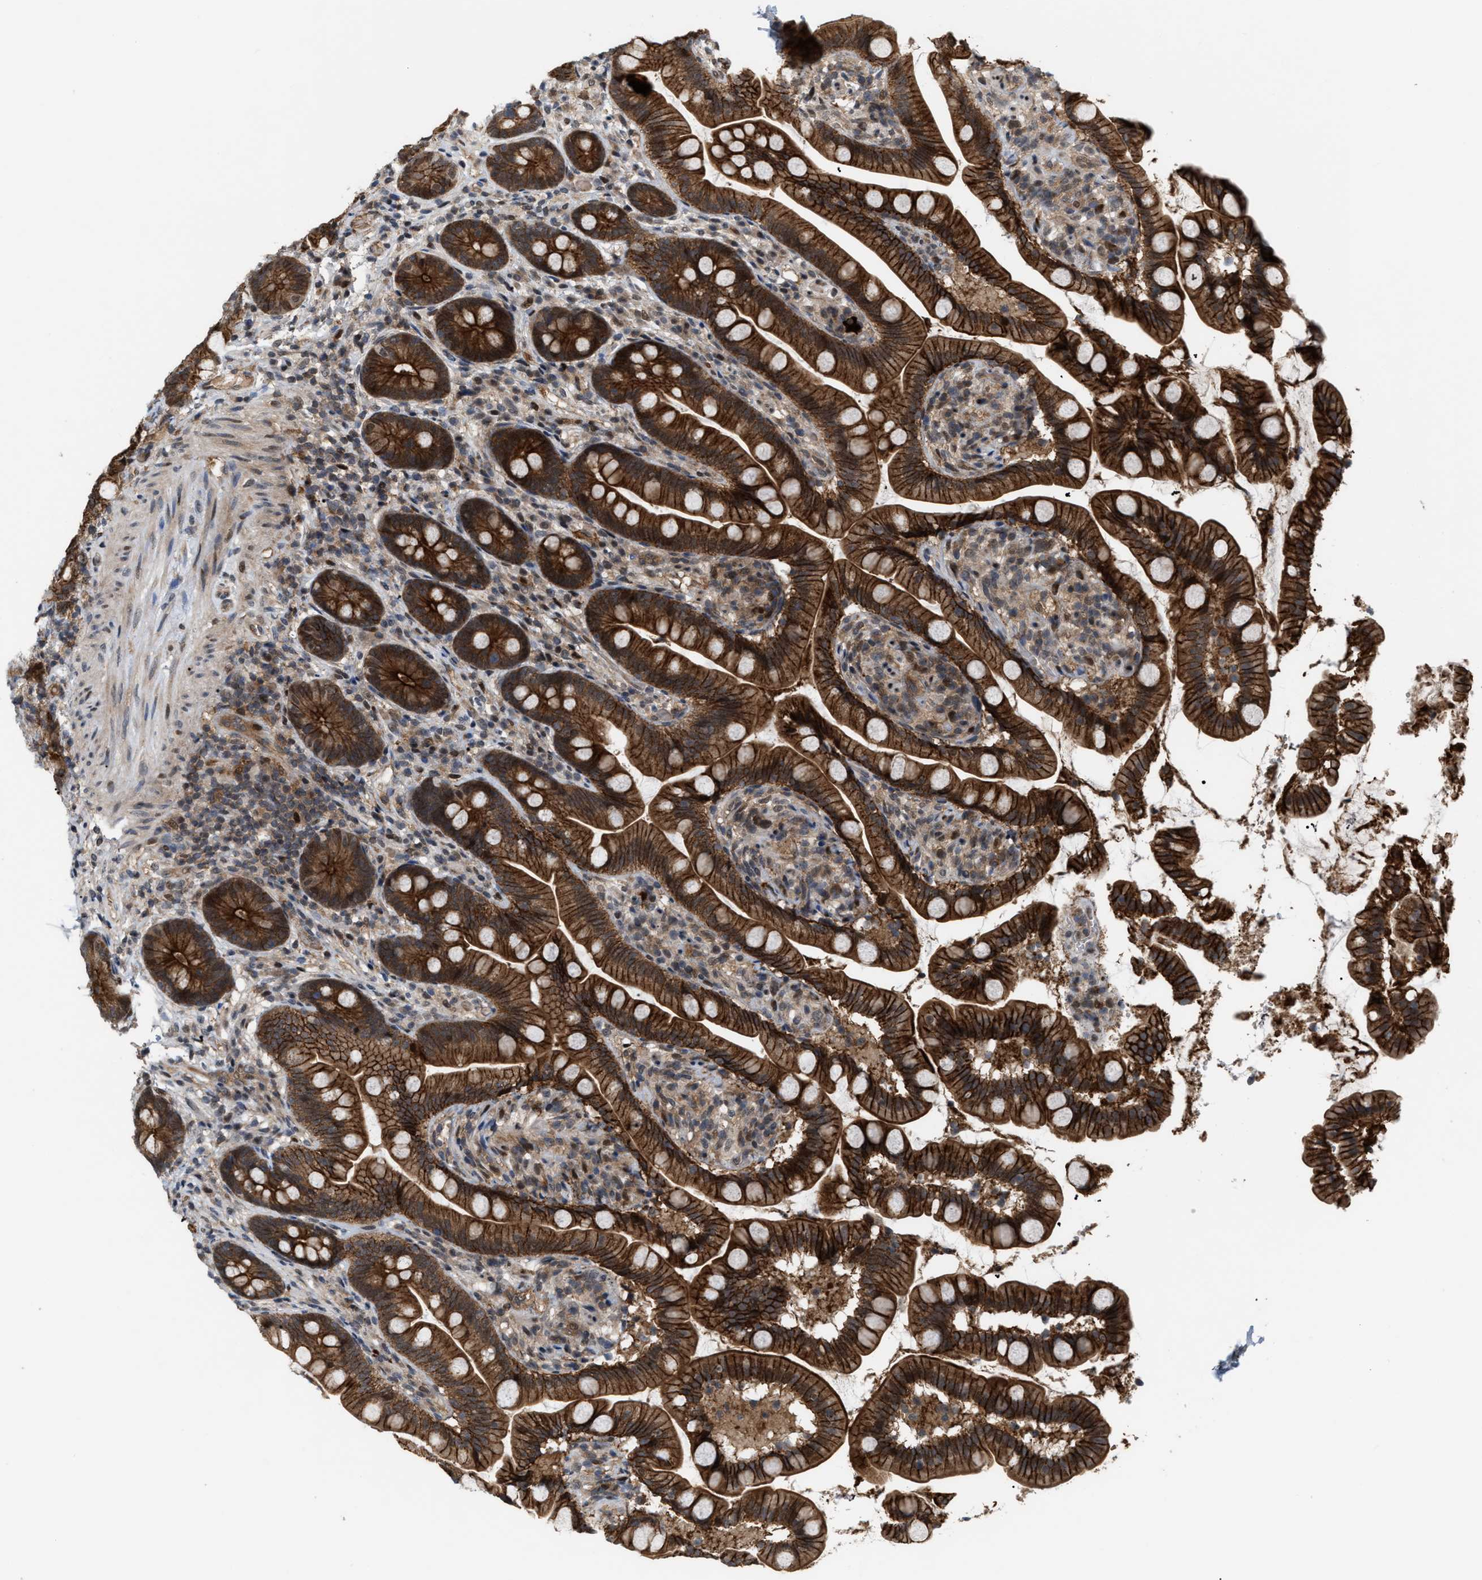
{"staining": {"intensity": "strong", "quantity": ">75%", "location": "cytoplasmic/membranous"}, "tissue": "small intestine", "cell_type": "Glandular cells", "image_type": "normal", "snomed": [{"axis": "morphology", "description": "Normal tissue, NOS"}, {"axis": "topography", "description": "Small intestine"}], "caption": "Immunohistochemical staining of unremarkable human small intestine displays strong cytoplasmic/membranous protein positivity in approximately >75% of glandular cells.", "gene": "RFFL", "patient": {"sex": "female", "age": 56}}